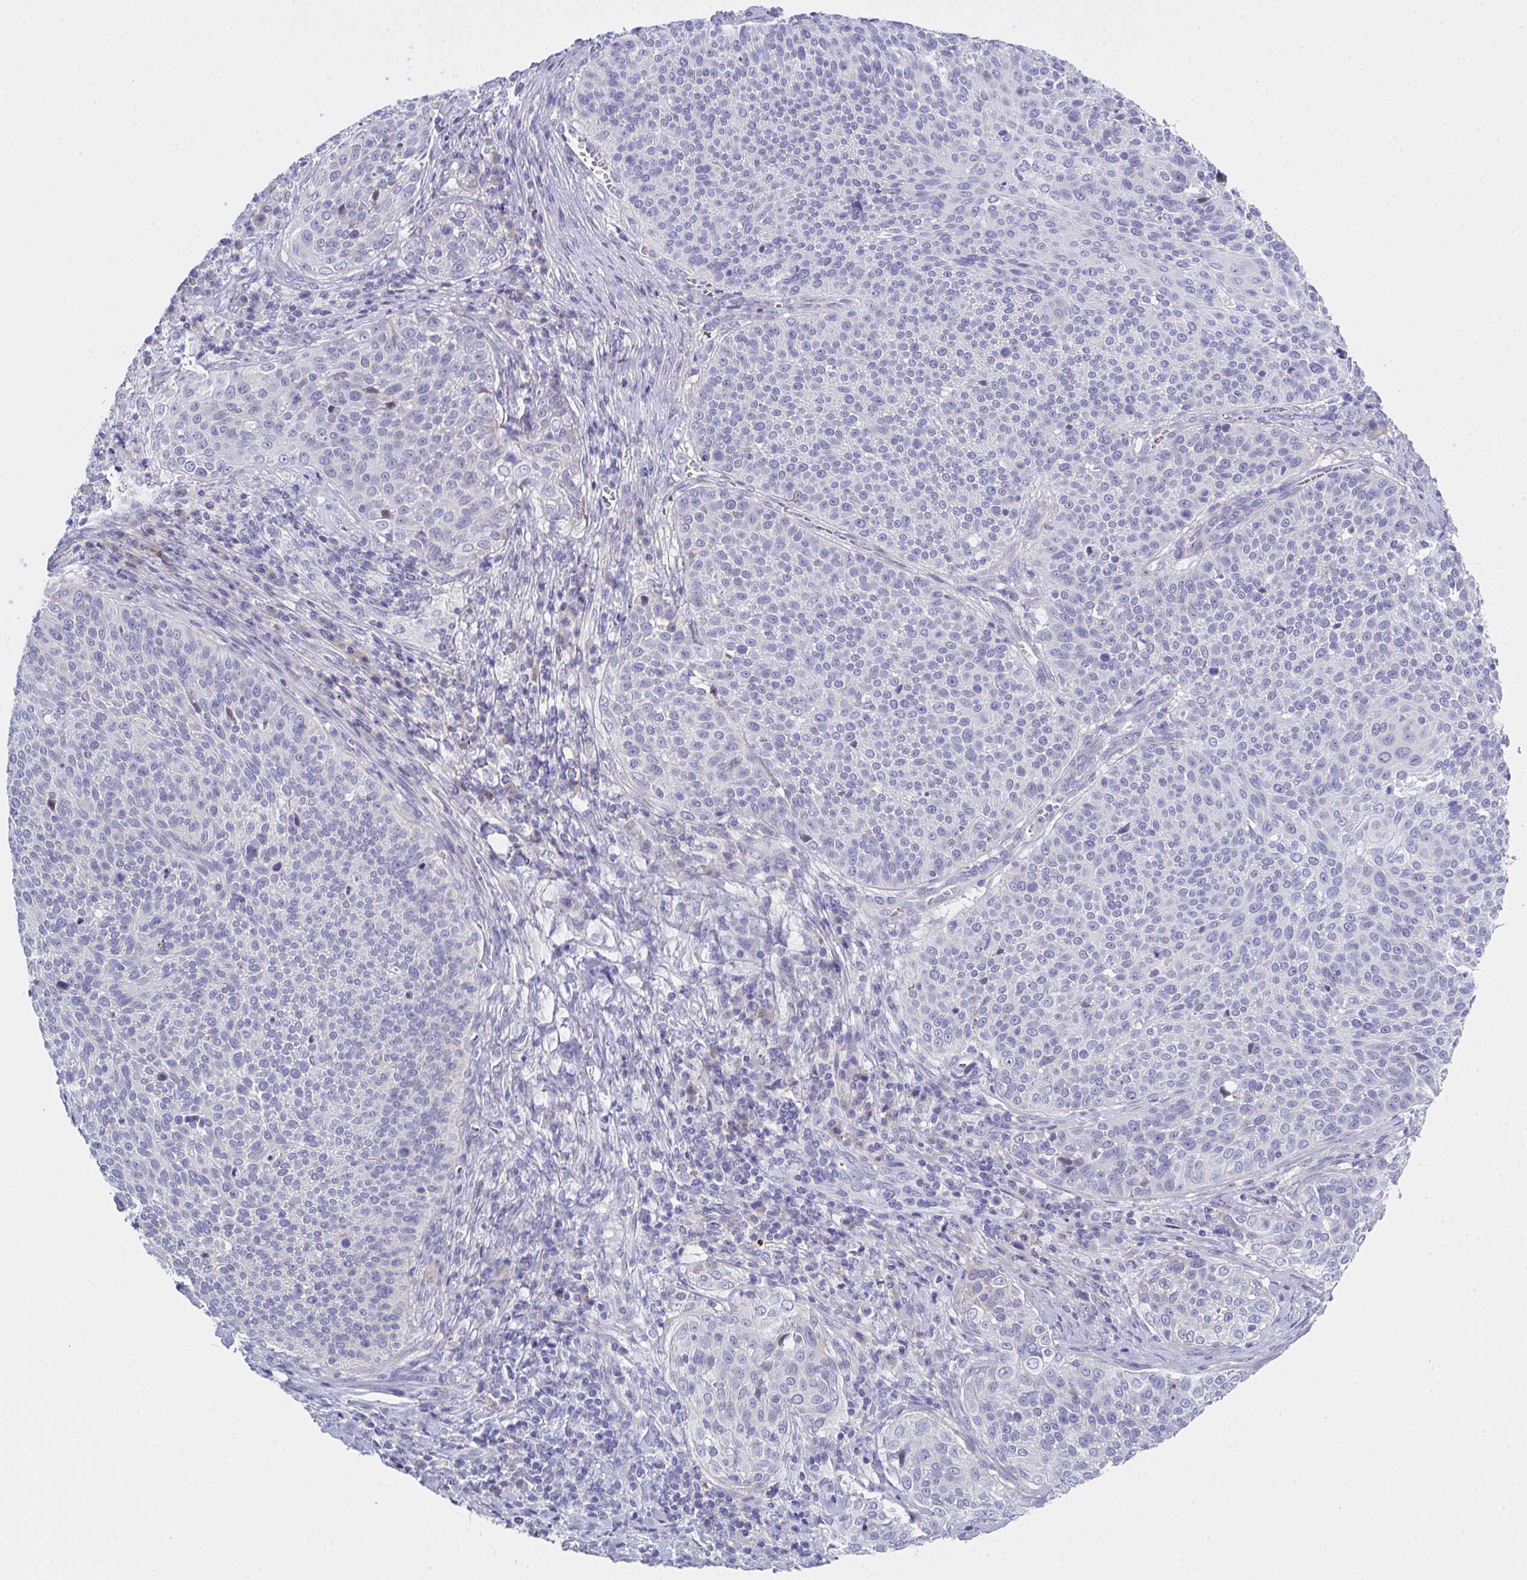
{"staining": {"intensity": "negative", "quantity": "none", "location": "none"}, "tissue": "cervical cancer", "cell_type": "Tumor cells", "image_type": "cancer", "snomed": [{"axis": "morphology", "description": "Squamous cell carcinoma, NOS"}, {"axis": "topography", "description": "Cervix"}], "caption": "Human cervical cancer (squamous cell carcinoma) stained for a protein using immunohistochemistry displays no positivity in tumor cells.", "gene": "FBXO47", "patient": {"sex": "female", "age": 31}}